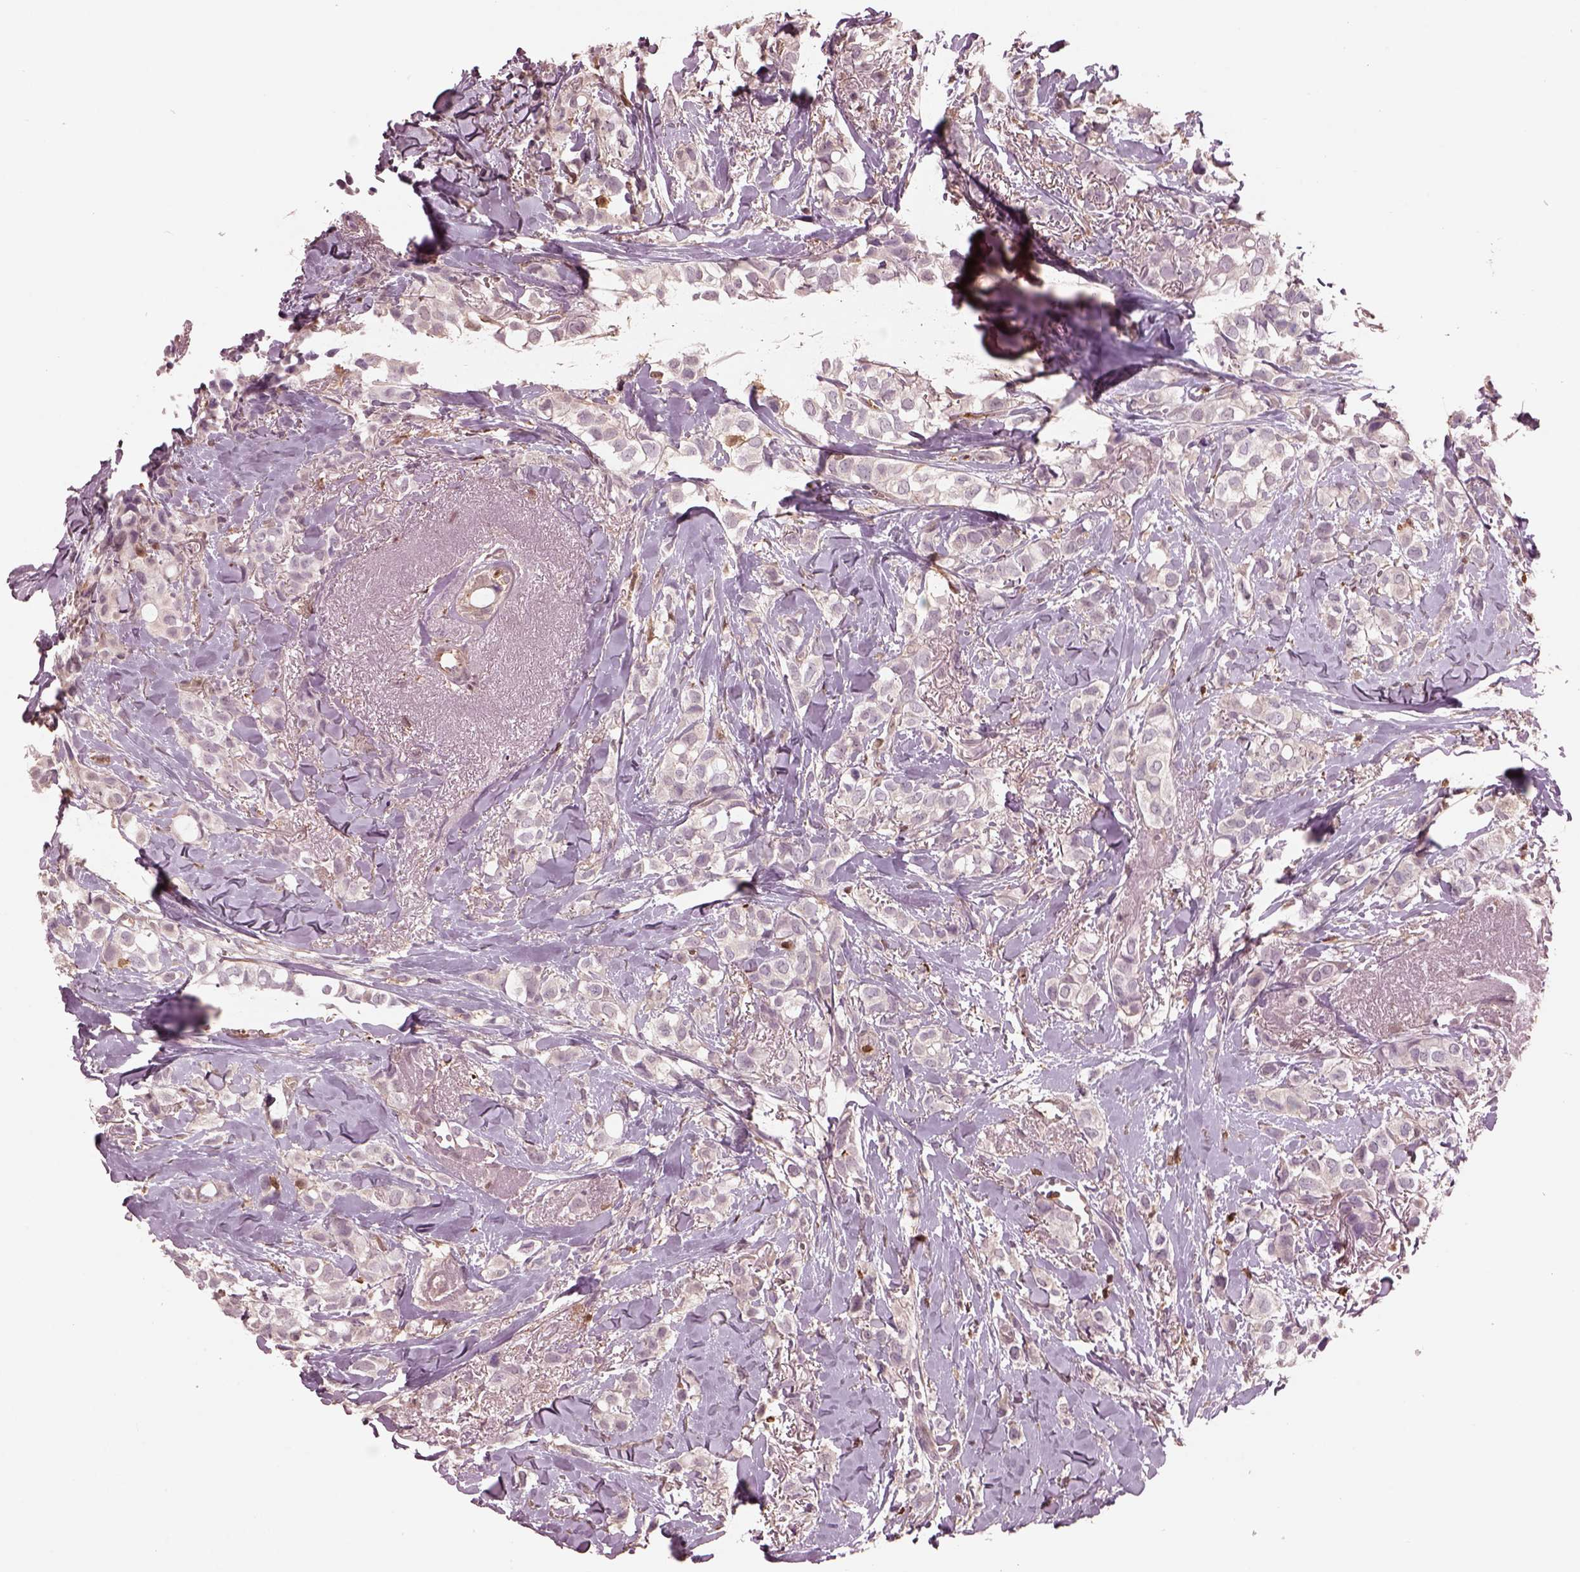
{"staining": {"intensity": "weak", "quantity": "<25%", "location": "cytoplasmic/membranous"}, "tissue": "breast cancer", "cell_type": "Tumor cells", "image_type": "cancer", "snomed": [{"axis": "morphology", "description": "Duct carcinoma"}, {"axis": "topography", "description": "Breast"}], "caption": "DAB immunohistochemical staining of human breast invasive ductal carcinoma exhibits no significant positivity in tumor cells.", "gene": "IL31RA", "patient": {"sex": "female", "age": 85}}